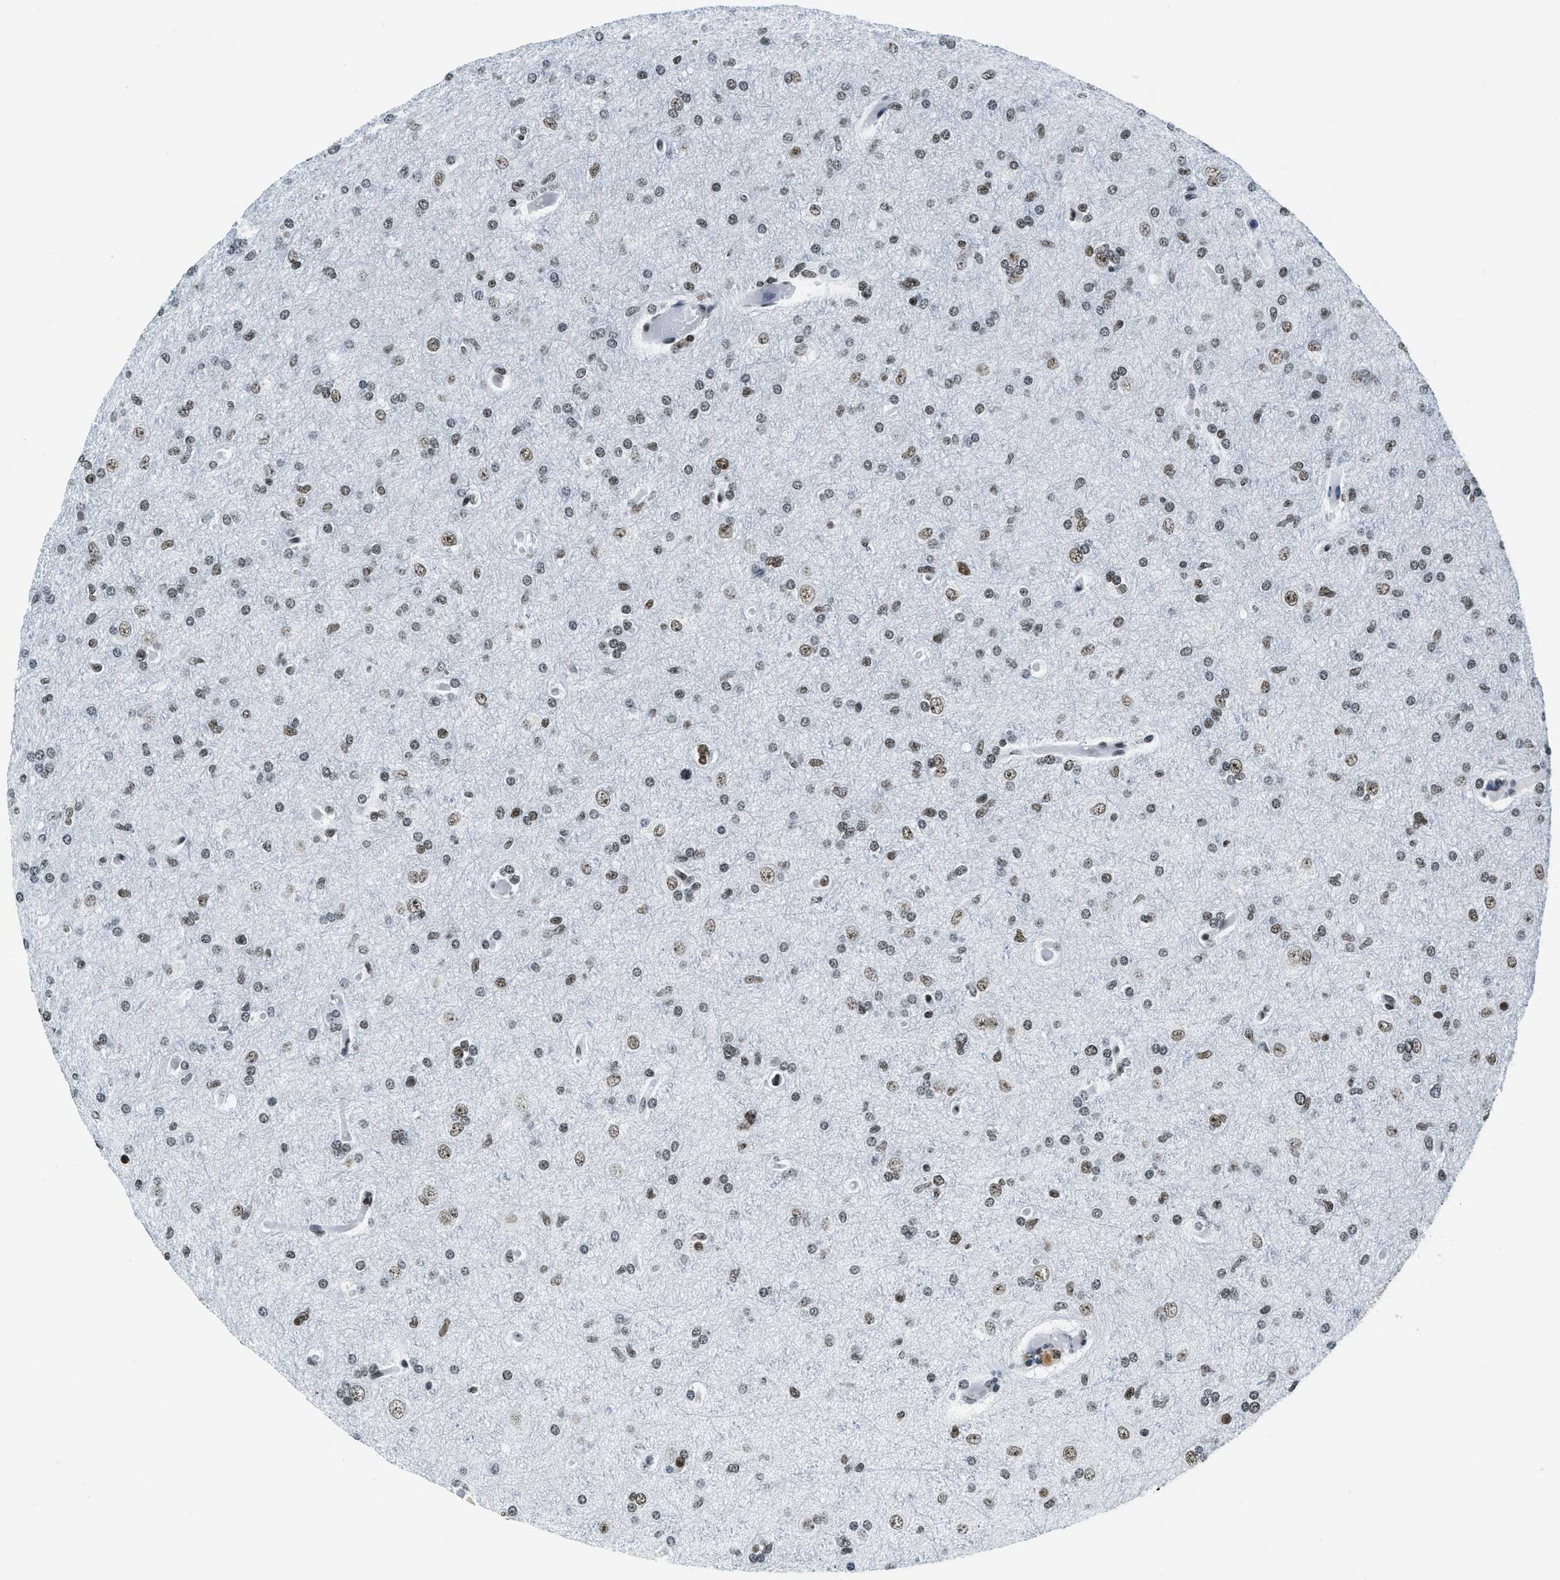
{"staining": {"intensity": "weak", "quantity": ">75%", "location": "nuclear"}, "tissue": "glioma", "cell_type": "Tumor cells", "image_type": "cancer", "snomed": [{"axis": "morphology", "description": "Glioma, malignant, High grade"}, {"axis": "topography", "description": "Cerebral cortex"}], "caption": "Brown immunohistochemical staining in human glioma shows weak nuclear expression in about >75% of tumor cells.", "gene": "TOP1", "patient": {"sex": "female", "age": 36}}